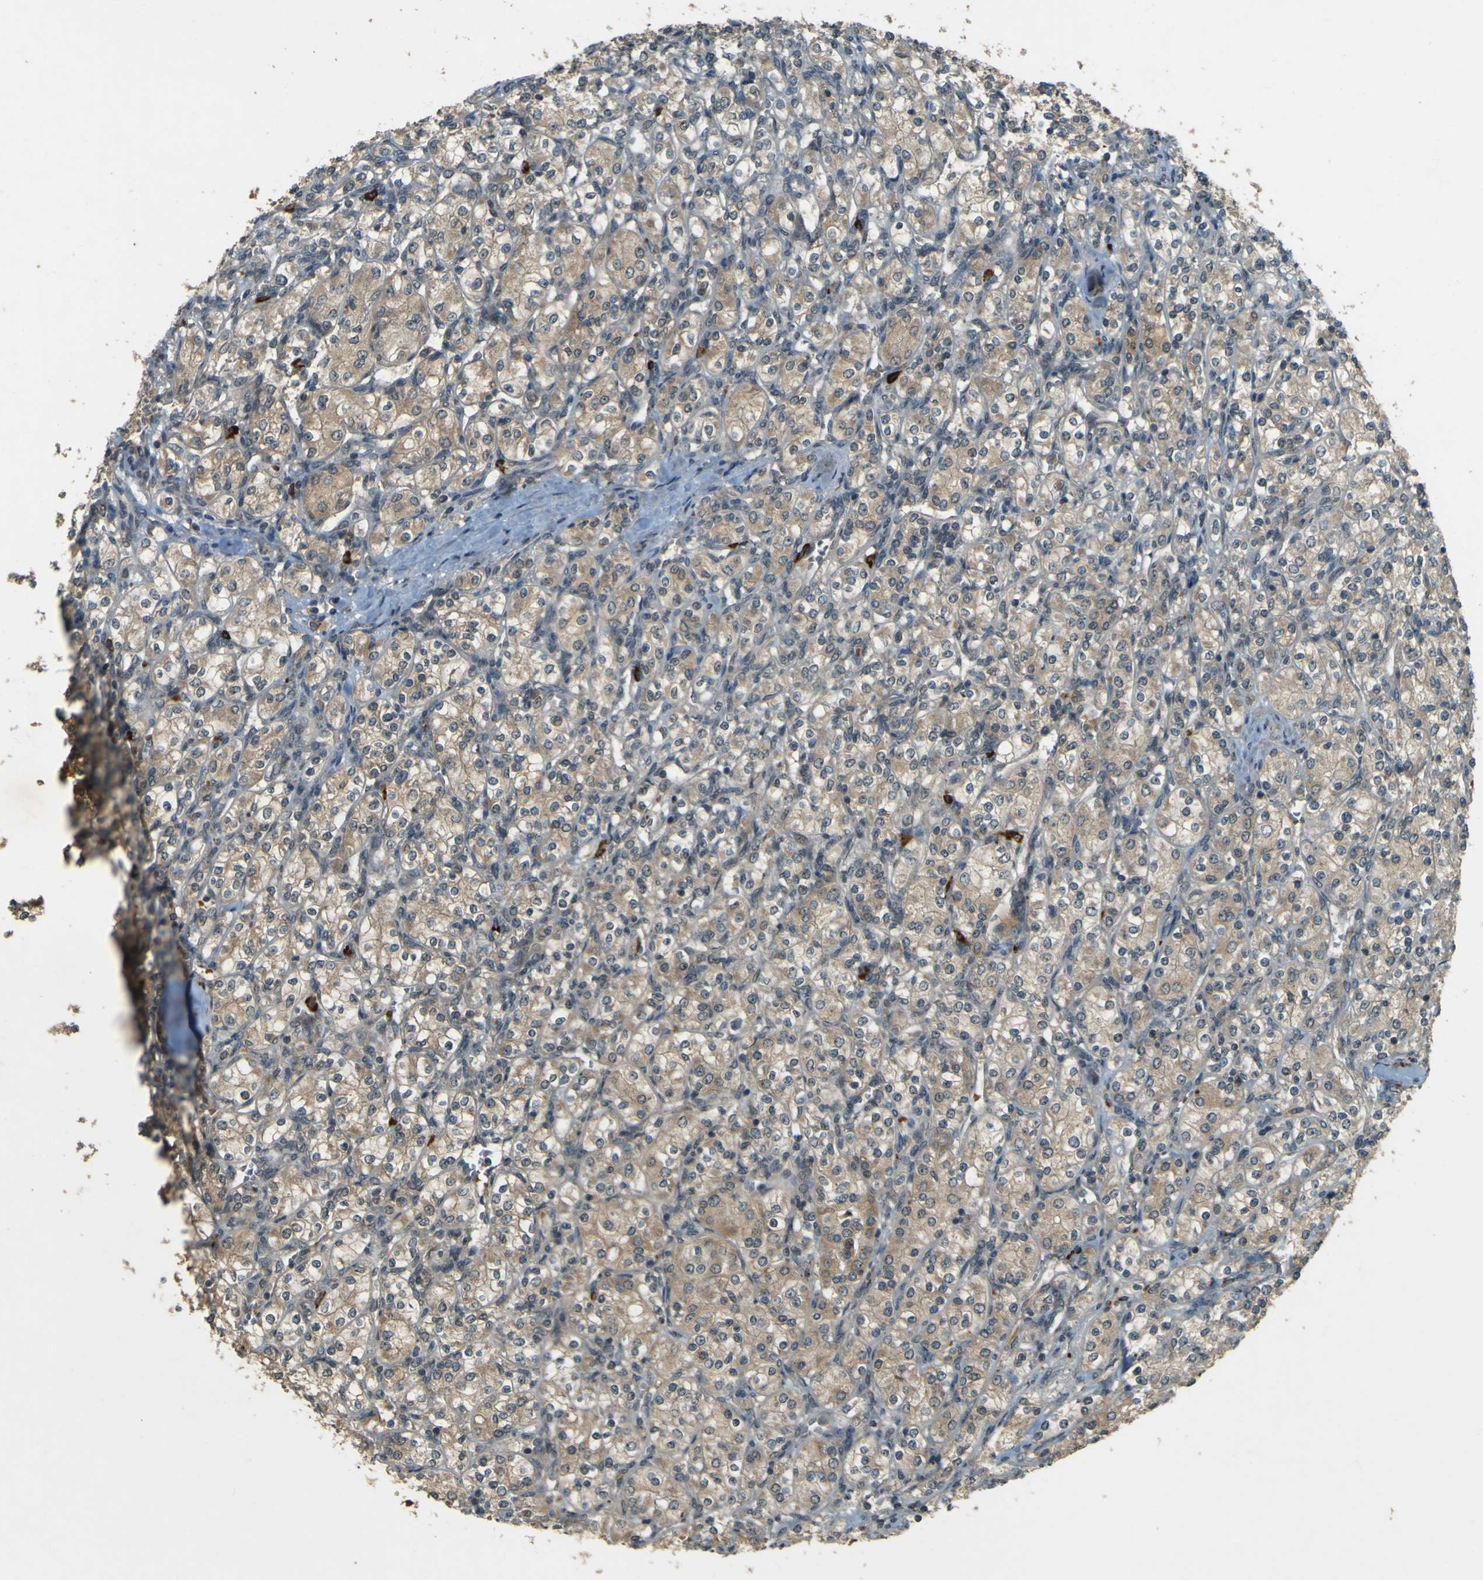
{"staining": {"intensity": "weak", "quantity": ">75%", "location": "cytoplasmic/membranous"}, "tissue": "renal cancer", "cell_type": "Tumor cells", "image_type": "cancer", "snomed": [{"axis": "morphology", "description": "Adenocarcinoma, NOS"}, {"axis": "topography", "description": "Kidney"}], "caption": "Brown immunohistochemical staining in human adenocarcinoma (renal) reveals weak cytoplasmic/membranous expression in approximately >75% of tumor cells. Using DAB (3,3'-diaminobenzidine) (brown) and hematoxylin (blue) stains, captured at high magnification using brightfield microscopy.", "gene": "MPDZ", "patient": {"sex": "male", "age": 77}}